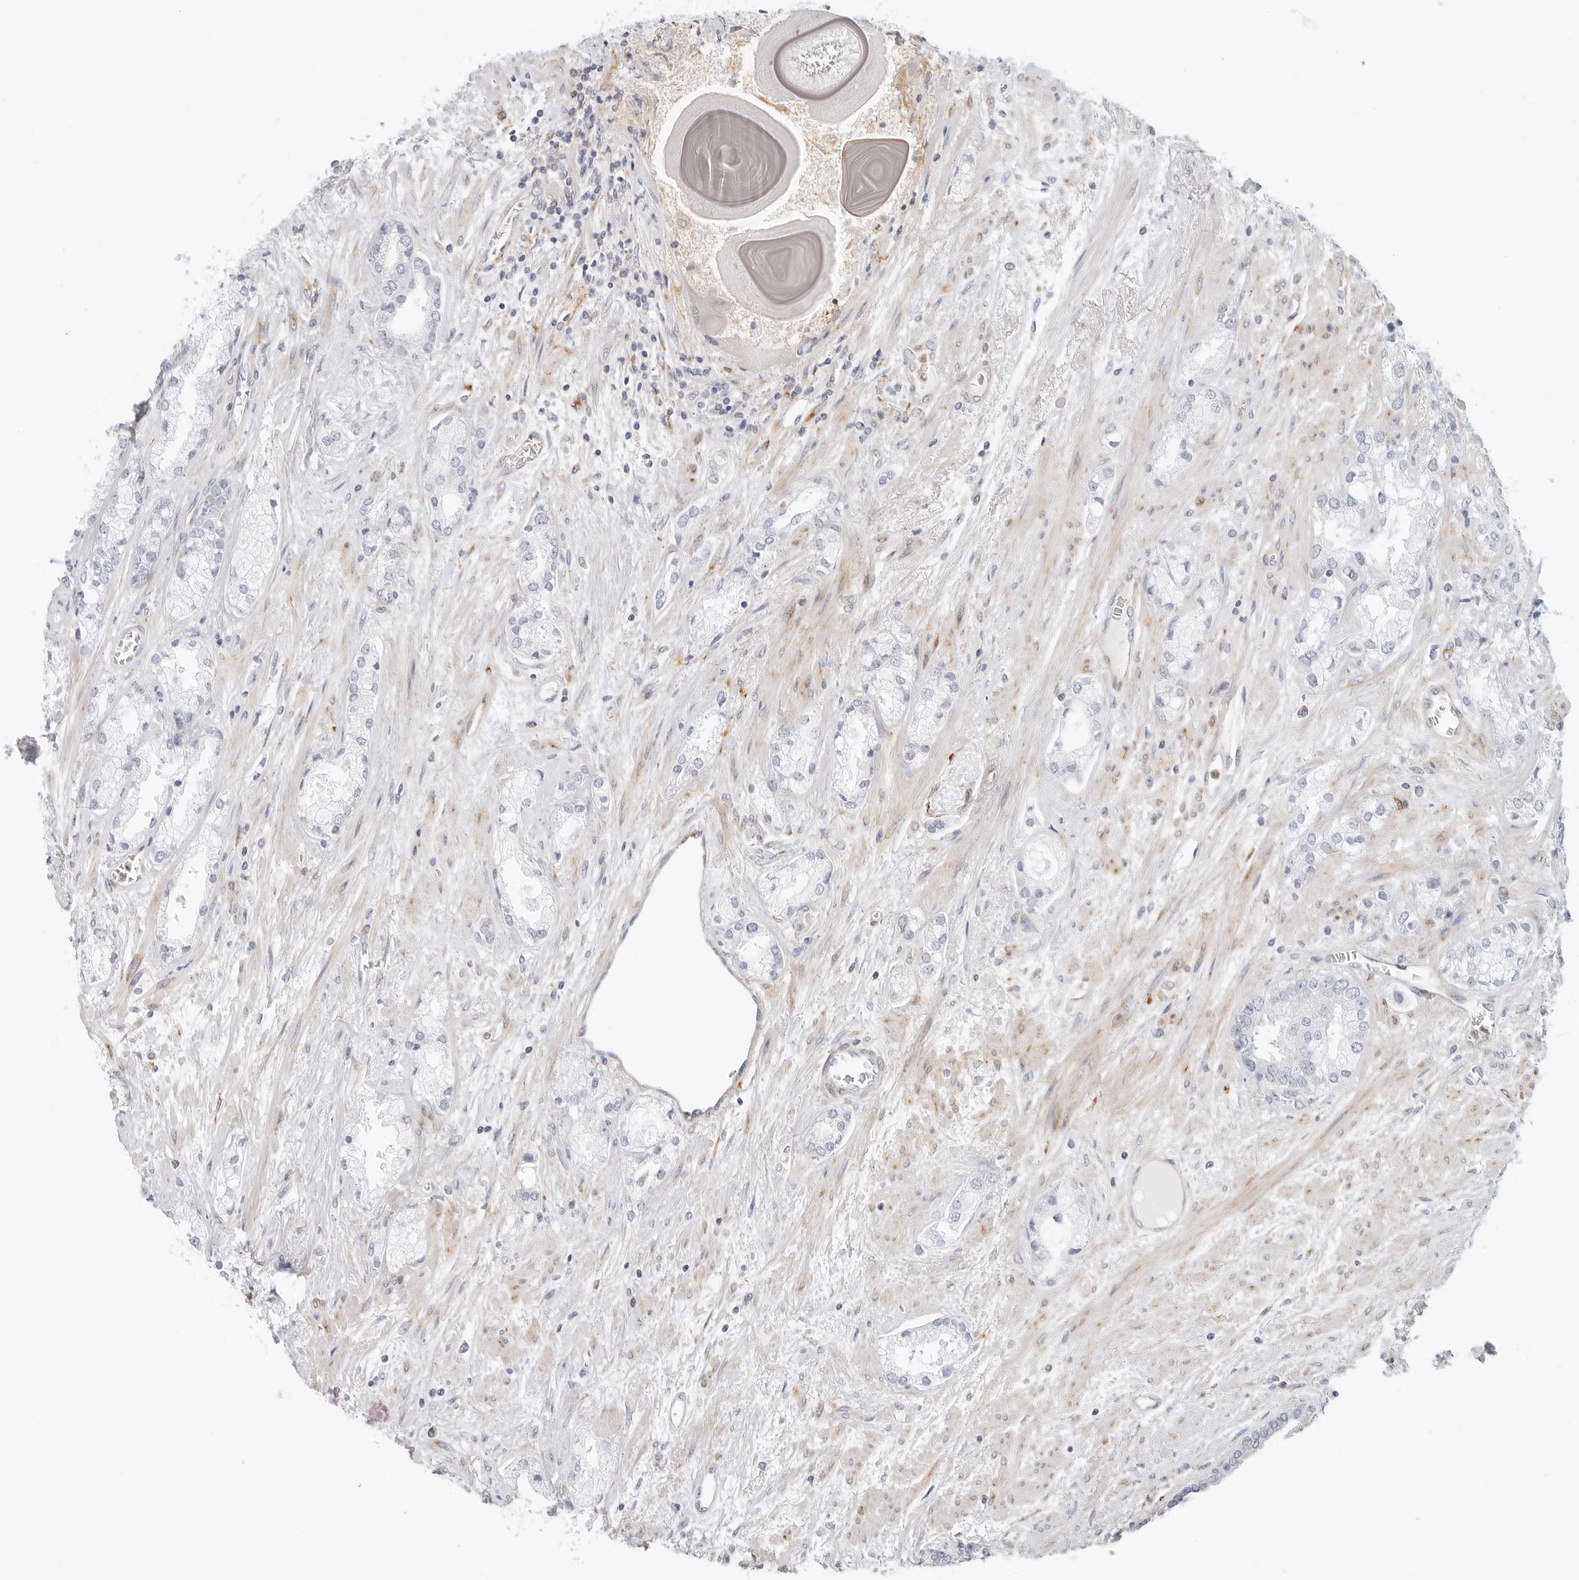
{"staining": {"intensity": "negative", "quantity": "none", "location": "none"}, "tissue": "prostate cancer", "cell_type": "Tumor cells", "image_type": "cancer", "snomed": [{"axis": "morphology", "description": "Adenocarcinoma, High grade"}, {"axis": "topography", "description": "Prostate"}], "caption": "This is an IHC image of human high-grade adenocarcinoma (prostate). There is no expression in tumor cells.", "gene": "C1QTNF1", "patient": {"sex": "male", "age": 50}}